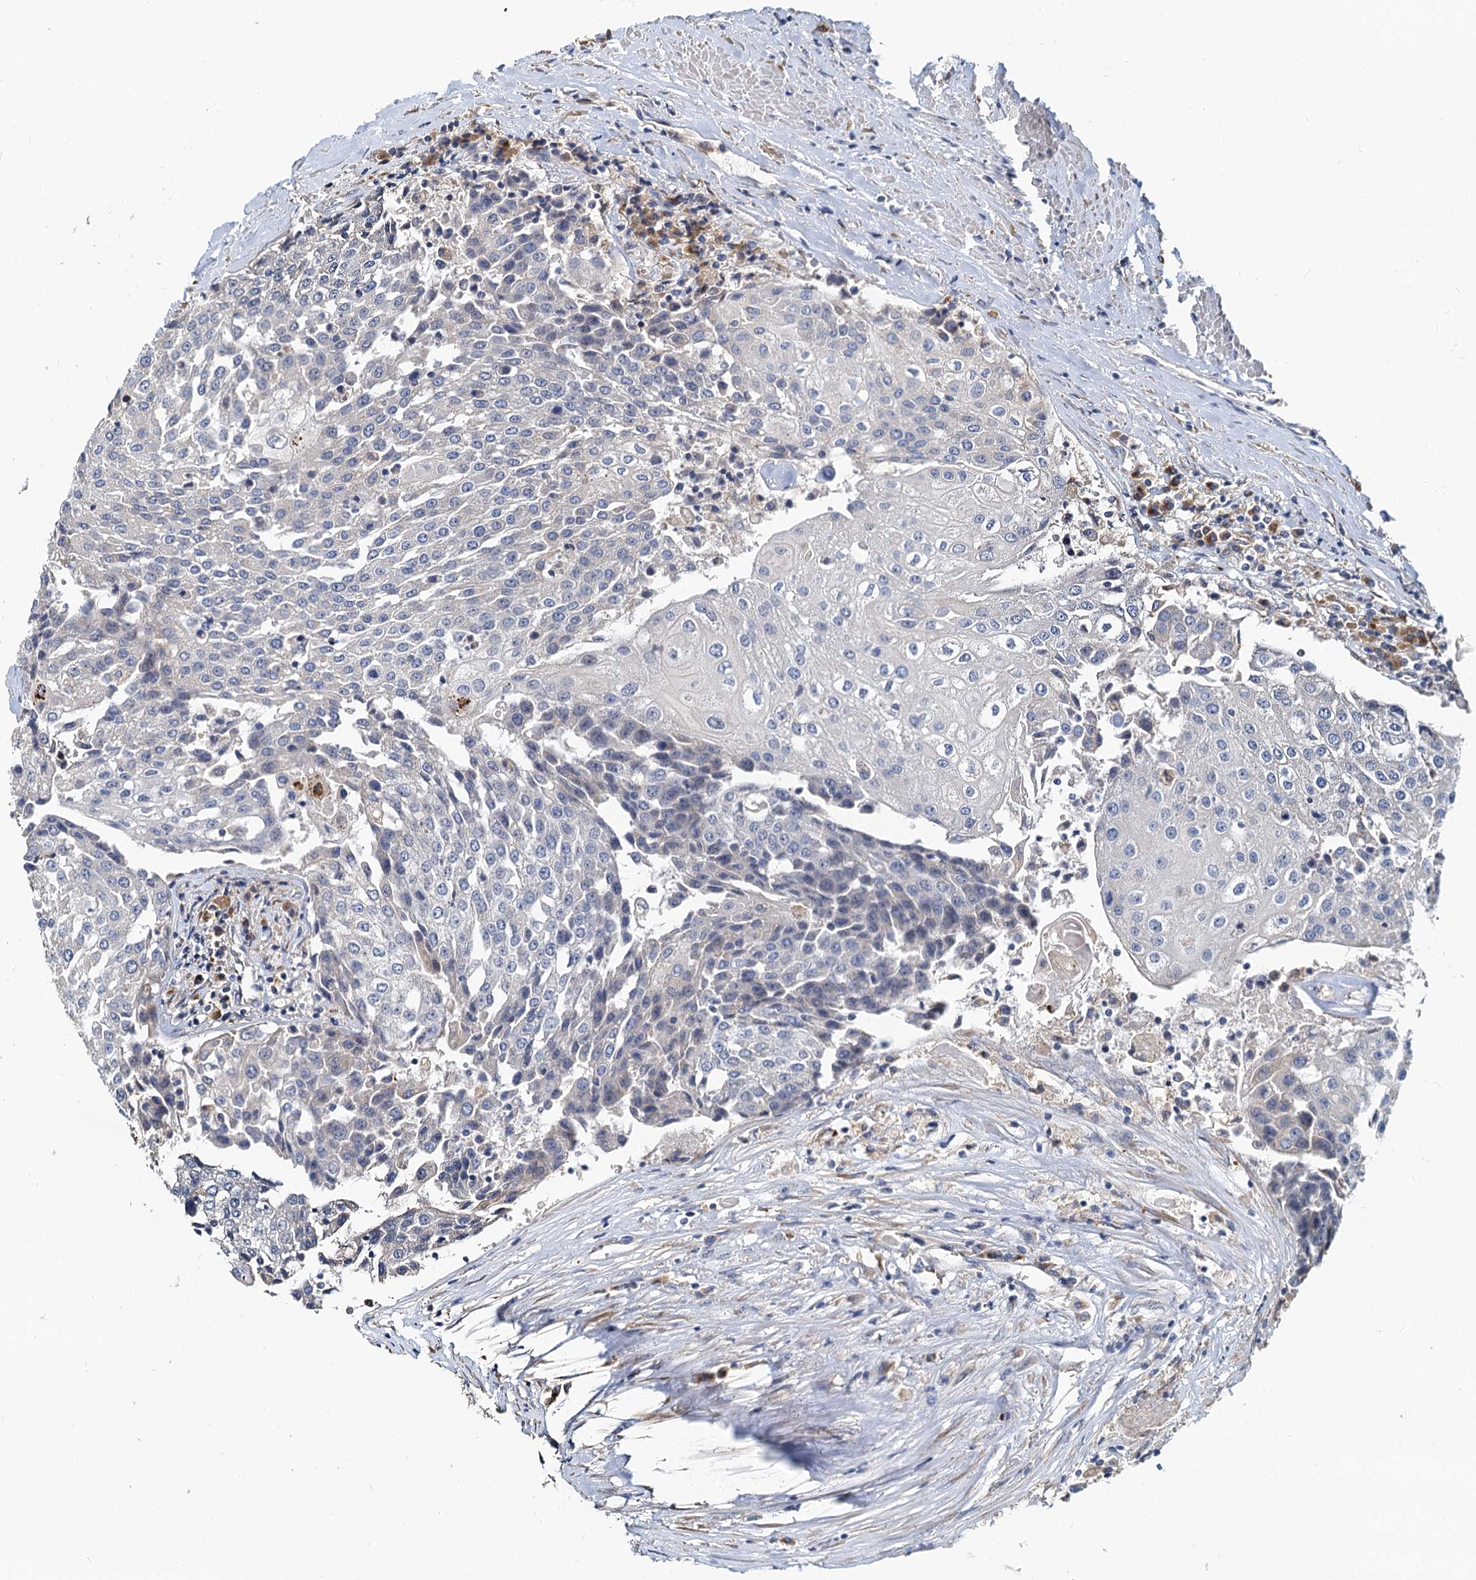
{"staining": {"intensity": "negative", "quantity": "none", "location": "none"}, "tissue": "urothelial cancer", "cell_type": "Tumor cells", "image_type": "cancer", "snomed": [{"axis": "morphology", "description": "Urothelial carcinoma, High grade"}, {"axis": "topography", "description": "Urinary bladder"}], "caption": "Urothelial cancer stained for a protein using immunohistochemistry displays no expression tumor cells.", "gene": "NKAPD1", "patient": {"sex": "female", "age": 85}}